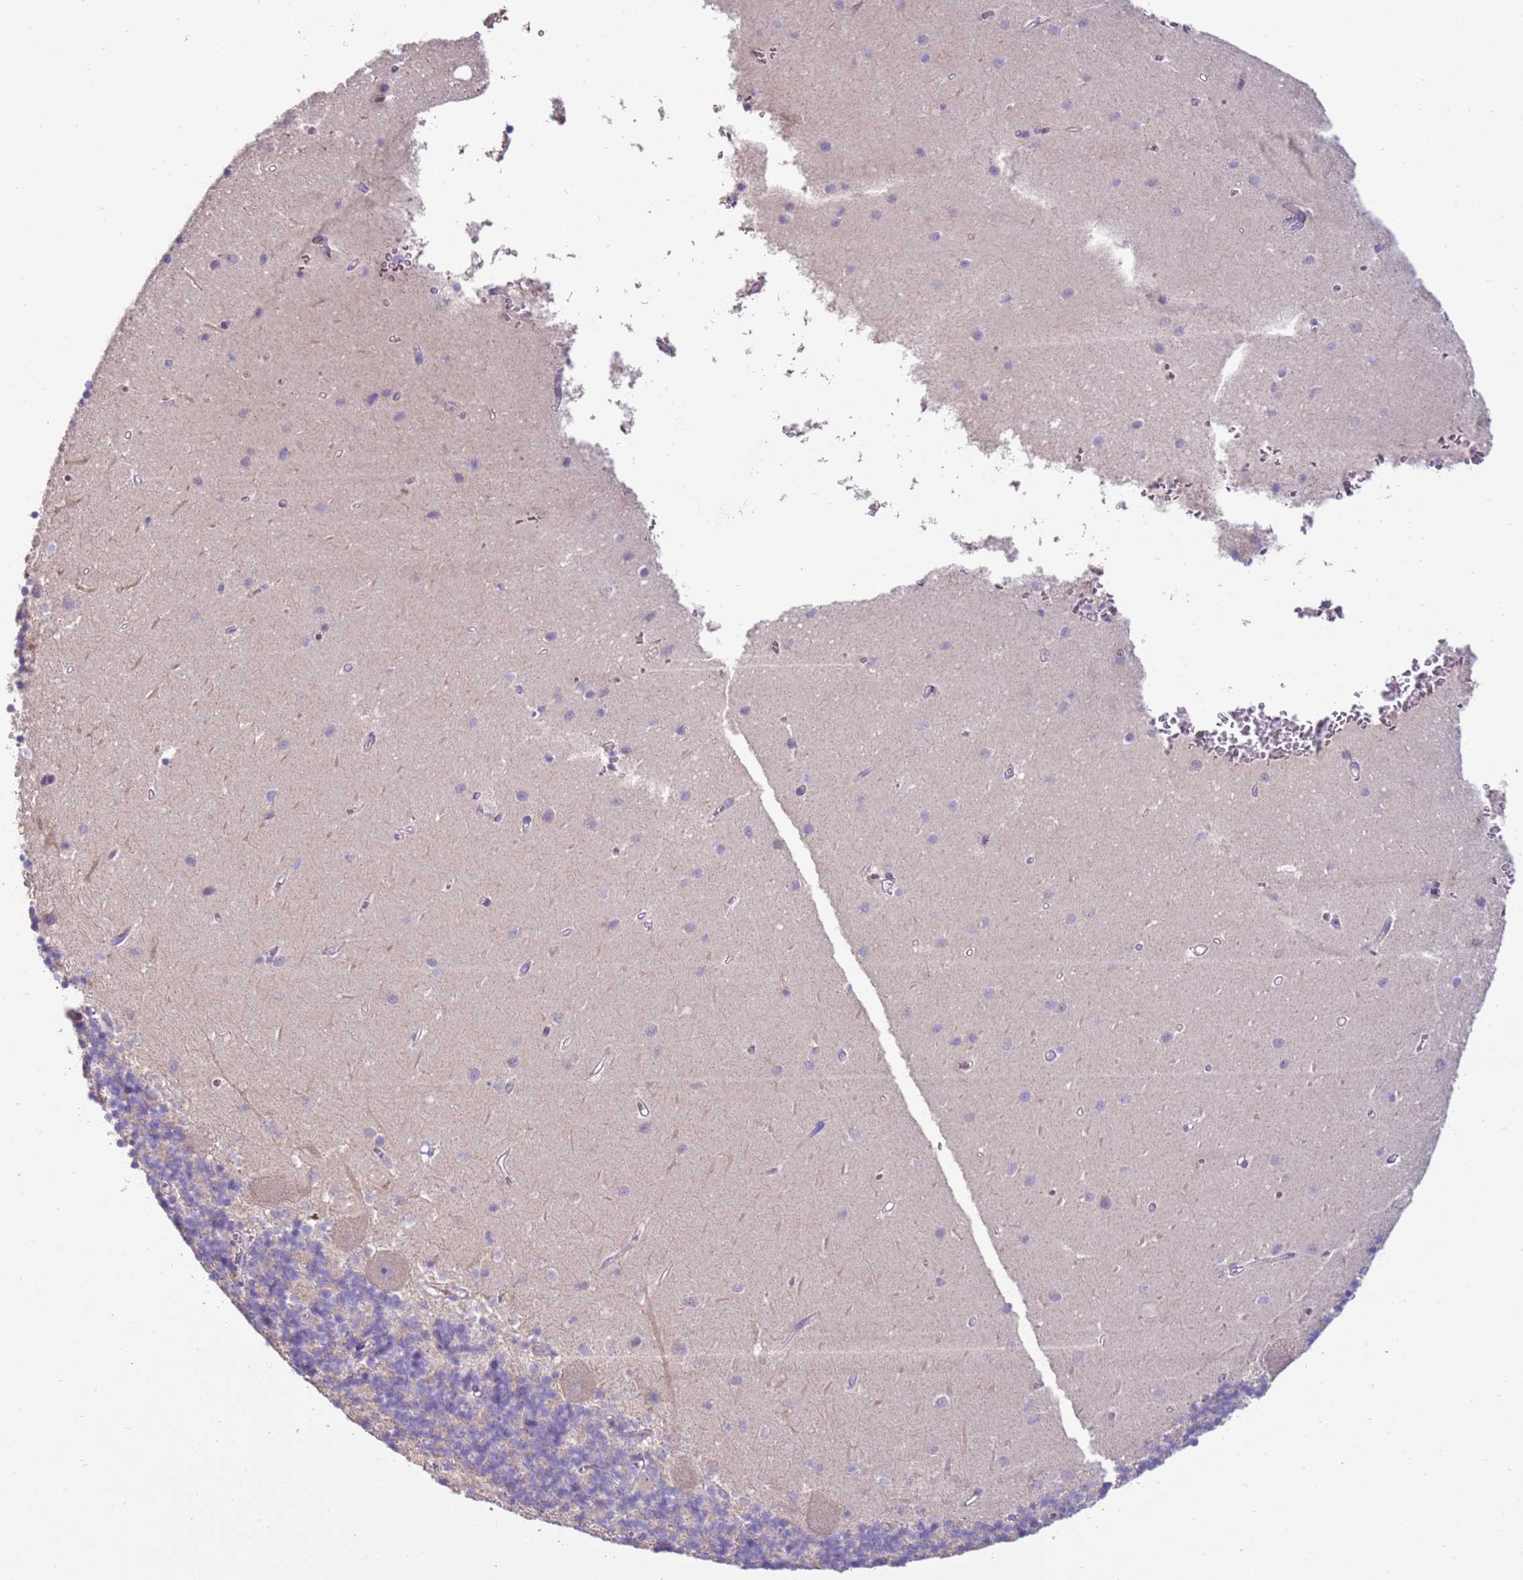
{"staining": {"intensity": "negative", "quantity": "none", "location": "none"}, "tissue": "cerebellum", "cell_type": "Cells in granular layer", "image_type": "normal", "snomed": [{"axis": "morphology", "description": "Normal tissue, NOS"}, {"axis": "topography", "description": "Cerebellum"}], "caption": "A photomicrograph of human cerebellum is negative for staining in cells in granular layer. (Brightfield microscopy of DAB (3,3'-diaminobenzidine) IHC at high magnification).", "gene": "IL2RG", "patient": {"sex": "male", "age": 54}}